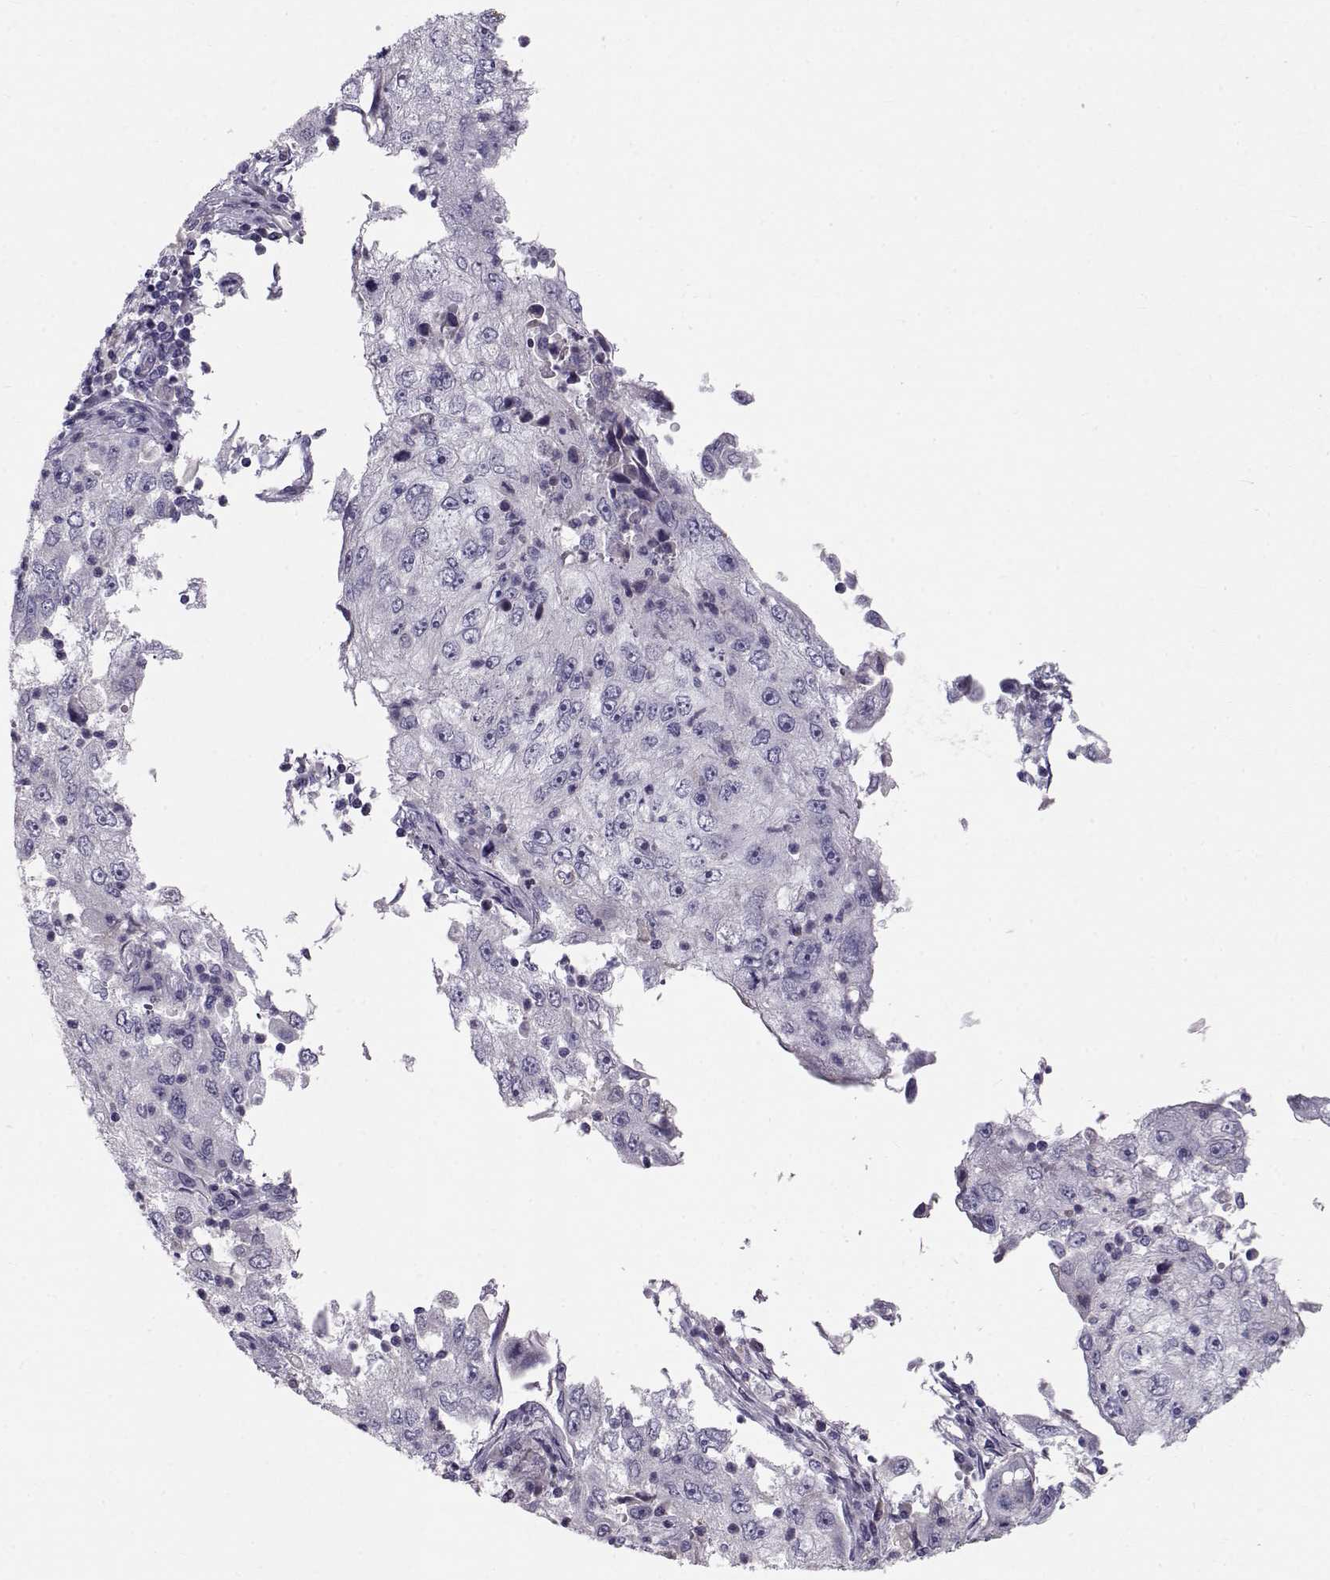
{"staining": {"intensity": "negative", "quantity": "none", "location": "none"}, "tissue": "cervical cancer", "cell_type": "Tumor cells", "image_type": "cancer", "snomed": [{"axis": "morphology", "description": "Squamous cell carcinoma, NOS"}, {"axis": "topography", "description": "Cervix"}], "caption": "Cervical cancer was stained to show a protein in brown. There is no significant expression in tumor cells.", "gene": "GPR26", "patient": {"sex": "female", "age": 36}}